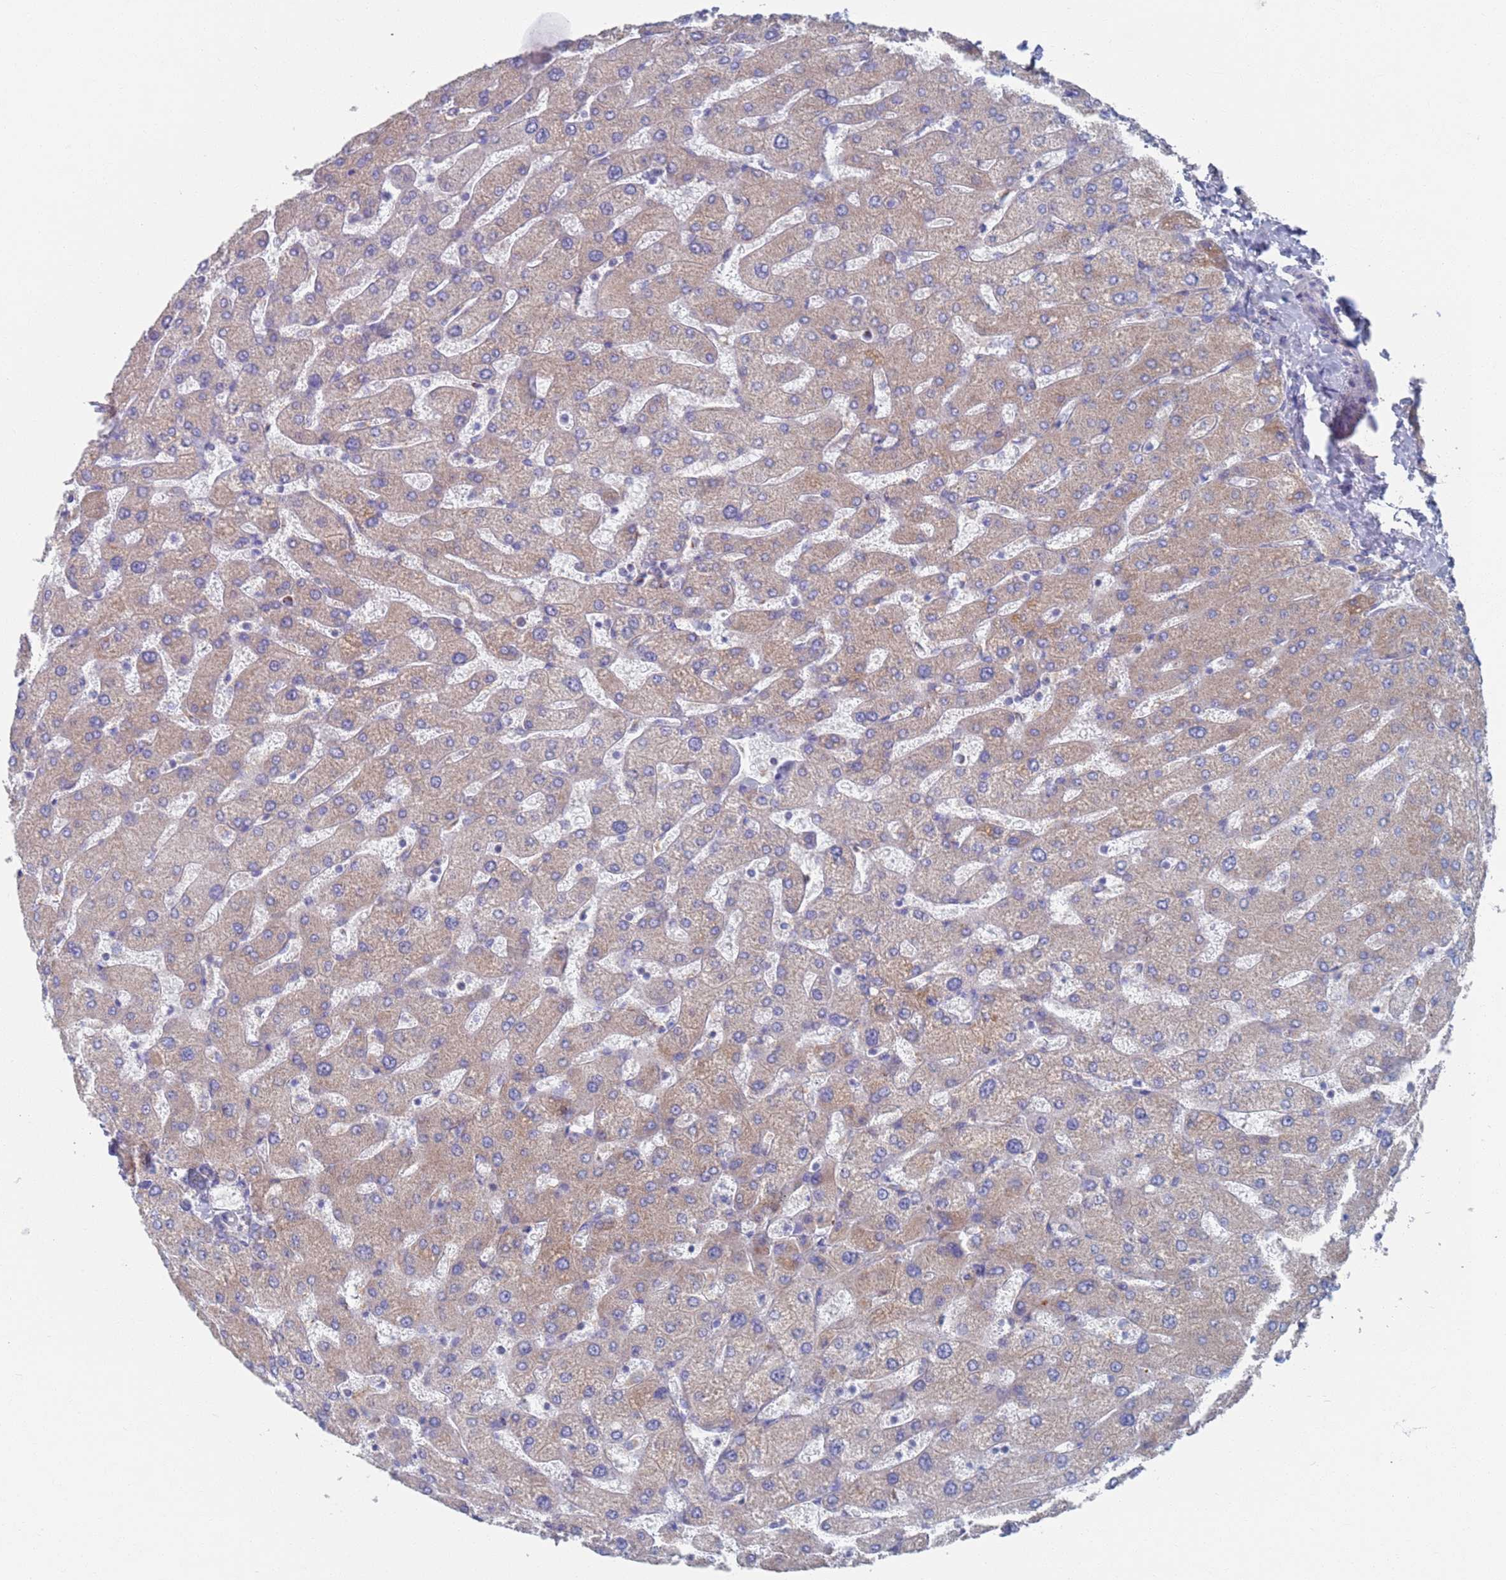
{"staining": {"intensity": "negative", "quantity": "none", "location": "none"}, "tissue": "liver", "cell_type": "Cholangiocytes", "image_type": "normal", "snomed": [{"axis": "morphology", "description": "Normal tissue, NOS"}, {"axis": "topography", "description": "Liver"}], "caption": "This is a image of immunohistochemistry (IHC) staining of benign liver, which shows no expression in cholangiocytes. (Stains: DAB (3,3'-diaminobenzidine) immunohistochemistry (IHC) with hematoxylin counter stain, Microscopy: brightfield microscopy at high magnification).", "gene": "MRPL22", "patient": {"sex": "male", "age": 55}}